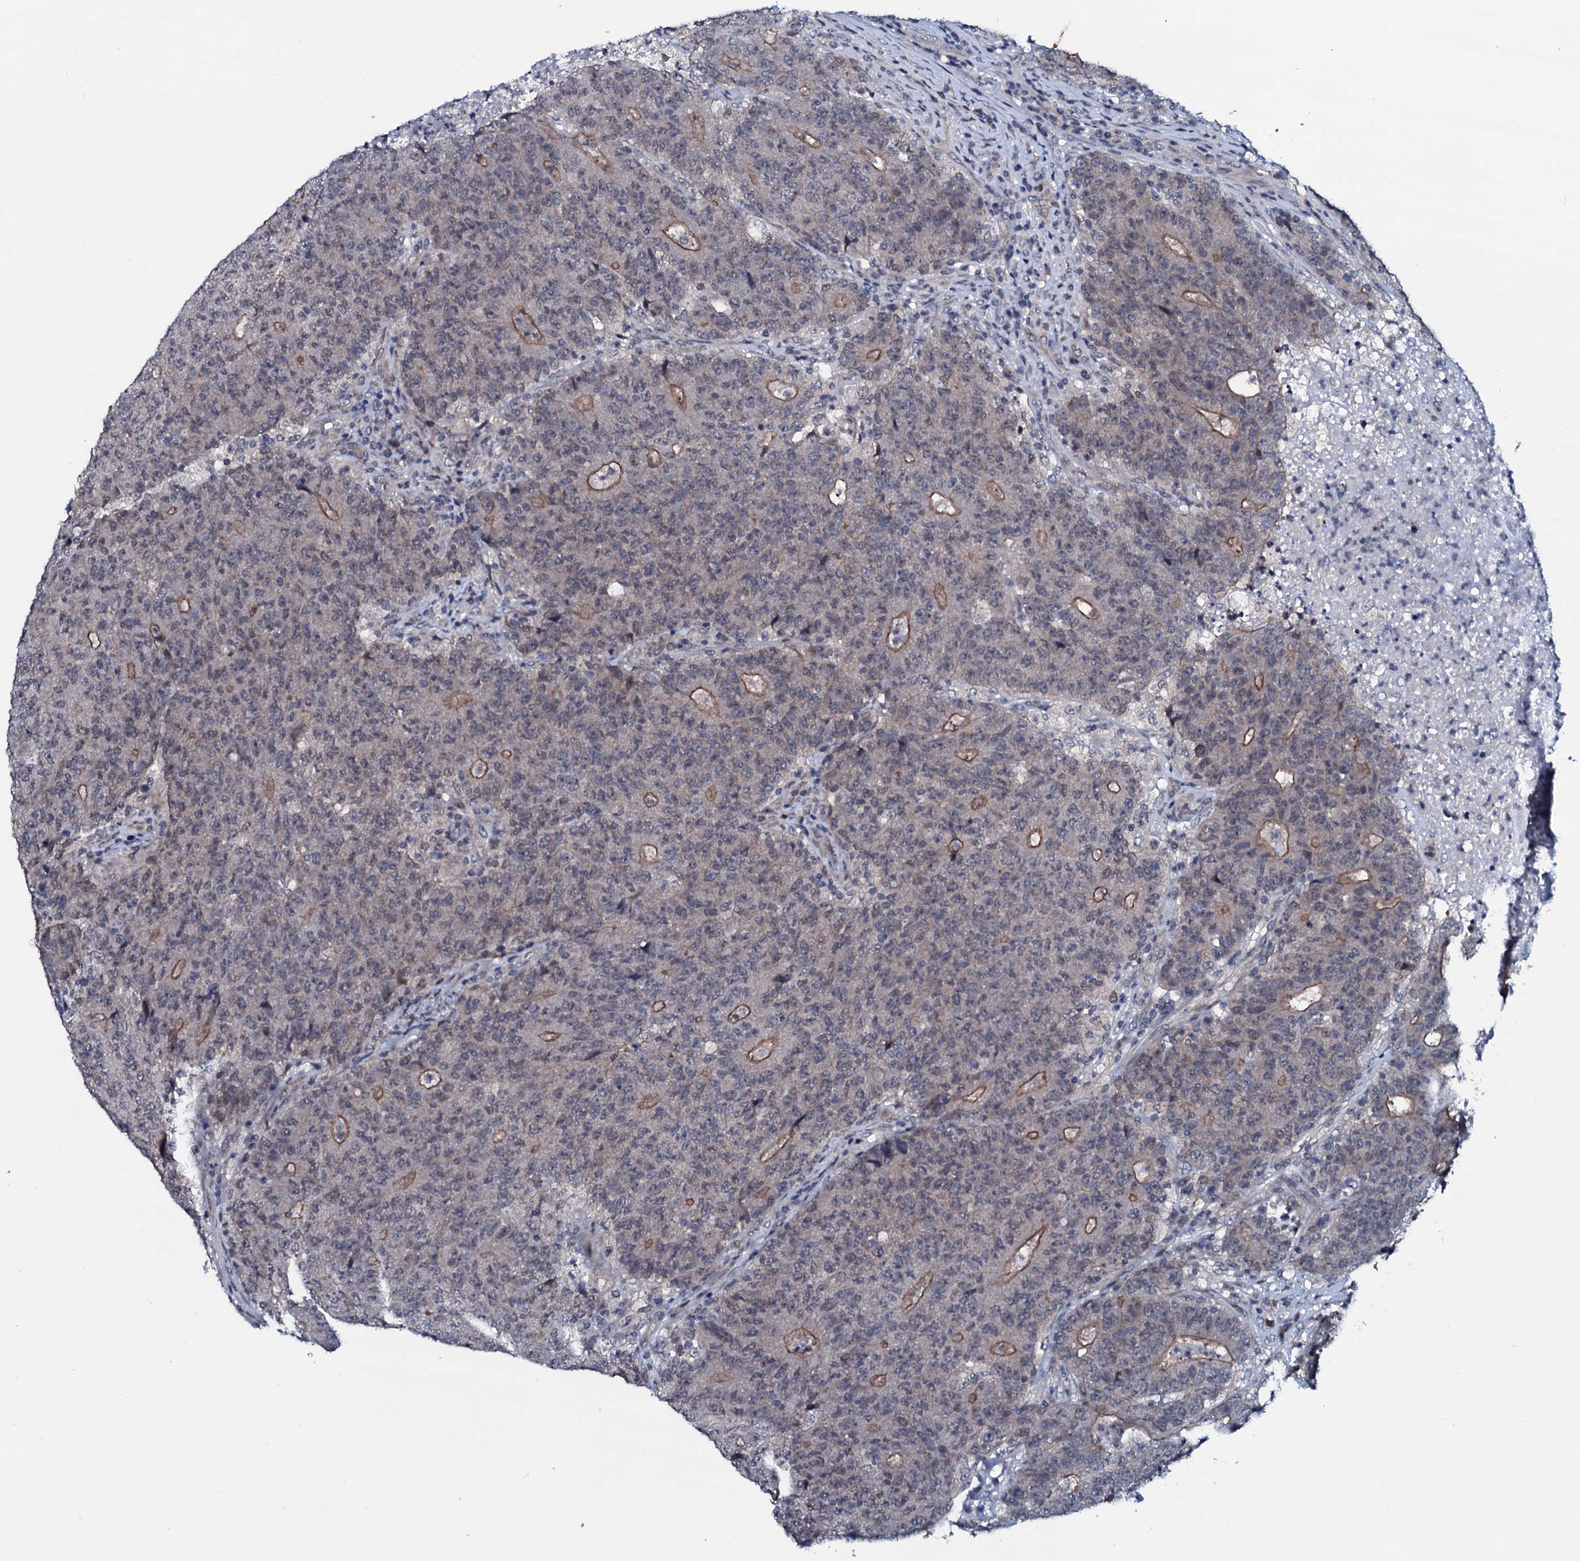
{"staining": {"intensity": "moderate", "quantity": "<25%", "location": "cytoplasmic/membranous"}, "tissue": "colorectal cancer", "cell_type": "Tumor cells", "image_type": "cancer", "snomed": [{"axis": "morphology", "description": "Adenocarcinoma, NOS"}, {"axis": "topography", "description": "Colon"}], "caption": "Immunohistochemical staining of colorectal adenocarcinoma reveals low levels of moderate cytoplasmic/membranous staining in about <25% of tumor cells.", "gene": "OGFOD2", "patient": {"sex": "female", "age": 75}}